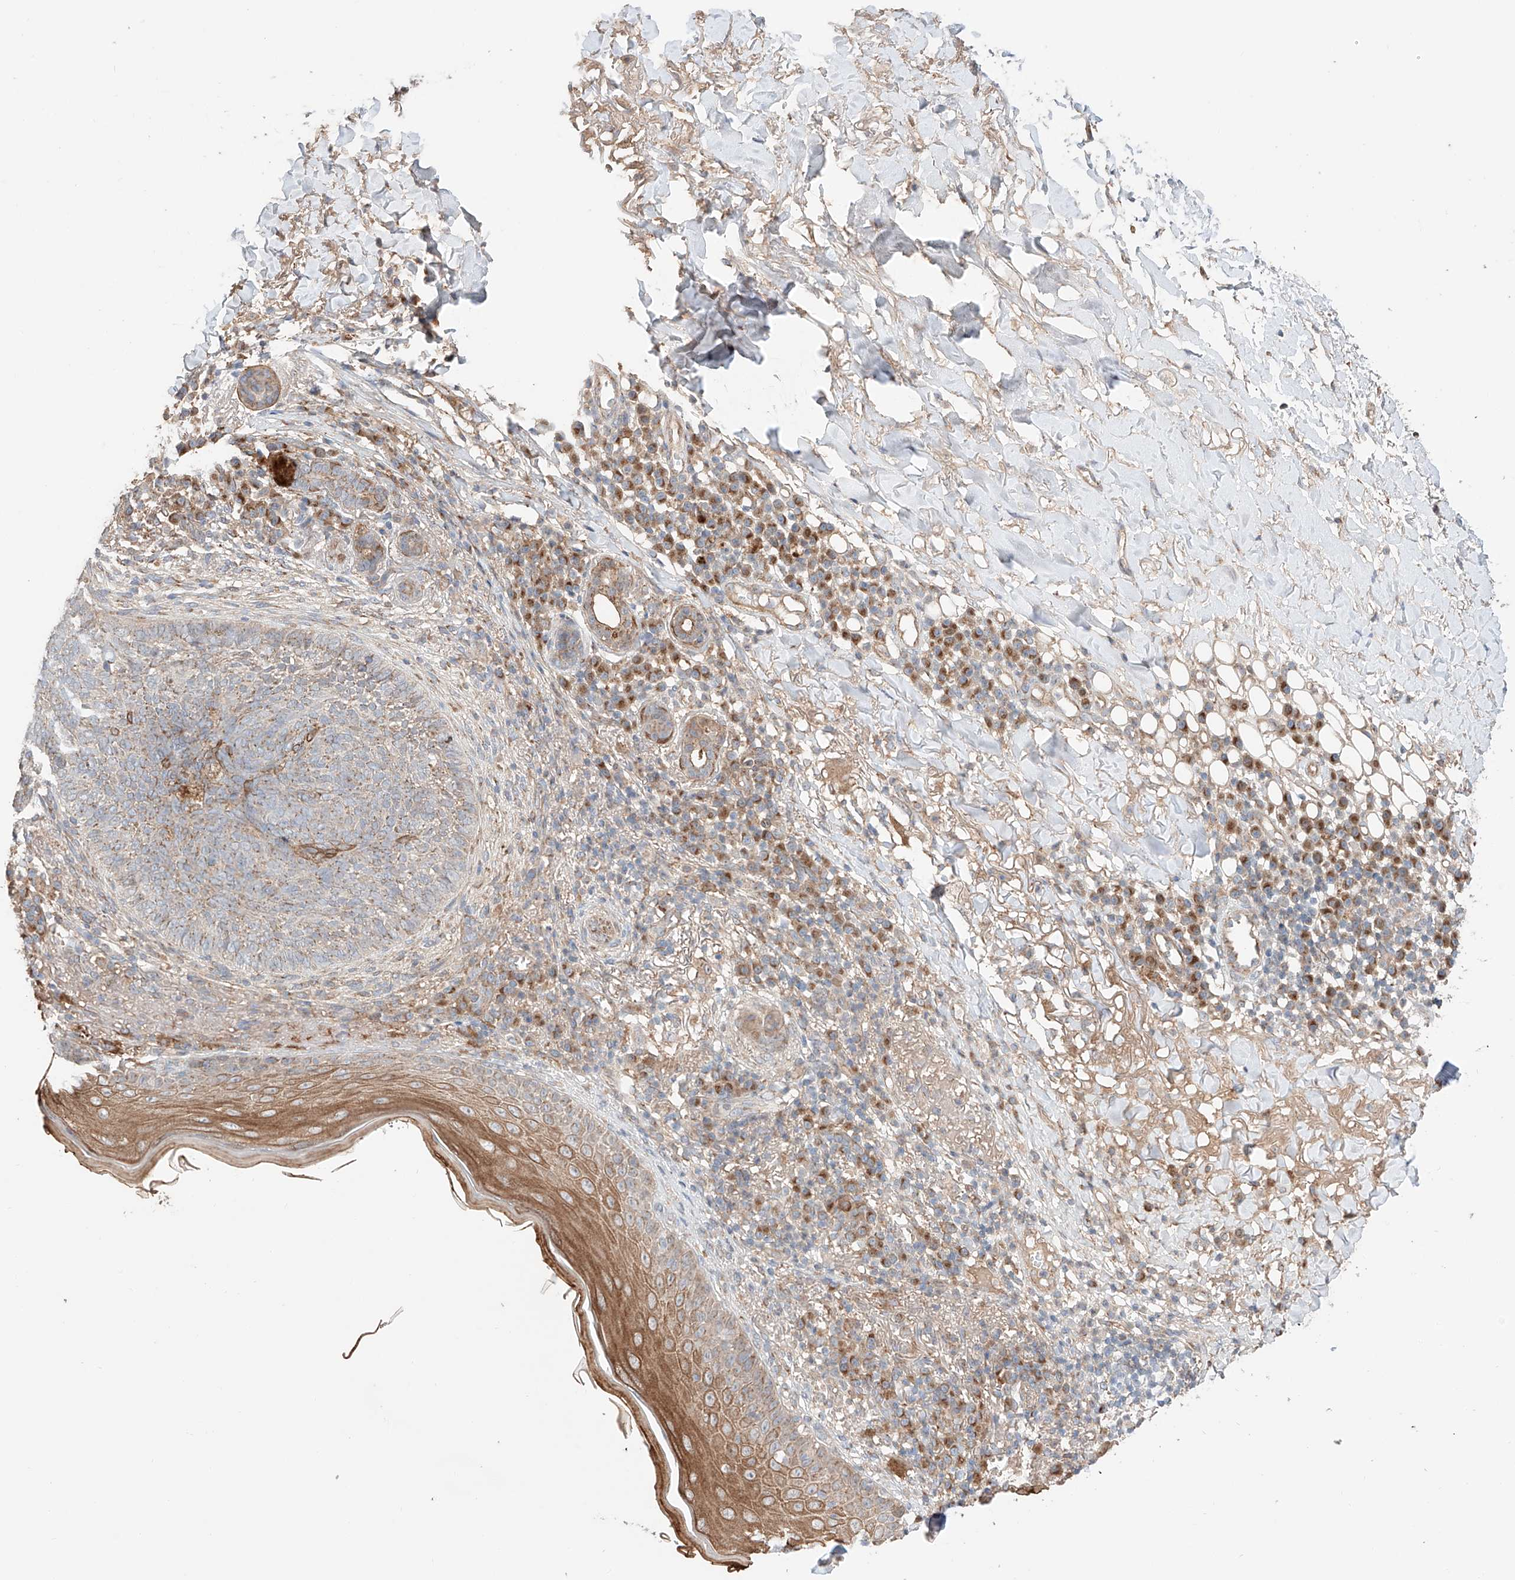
{"staining": {"intensity": "moderate", "quantity": "<25%", "location": "cytoplasmic/membranous"}, "tissue": "skin cancer", "cell_type": "Tumor cells", "image_type": "cancer", "snomed": [{"axis": "morphology", "description": "Basal cell carcinoma"}, {"axis": "topography", "description": "Skin"}], "caption": "Skin basal cell carcinoma stained with IHC reveals moderate cytoplasmic/membranous staining in approximately <25% of tumor cells. Immunohistochemistry (ihc) stains the protein in brown and the nuclei are stained blue.", "gene": "MOSPD1", "patient": {"sex": "male", "age": 85}}